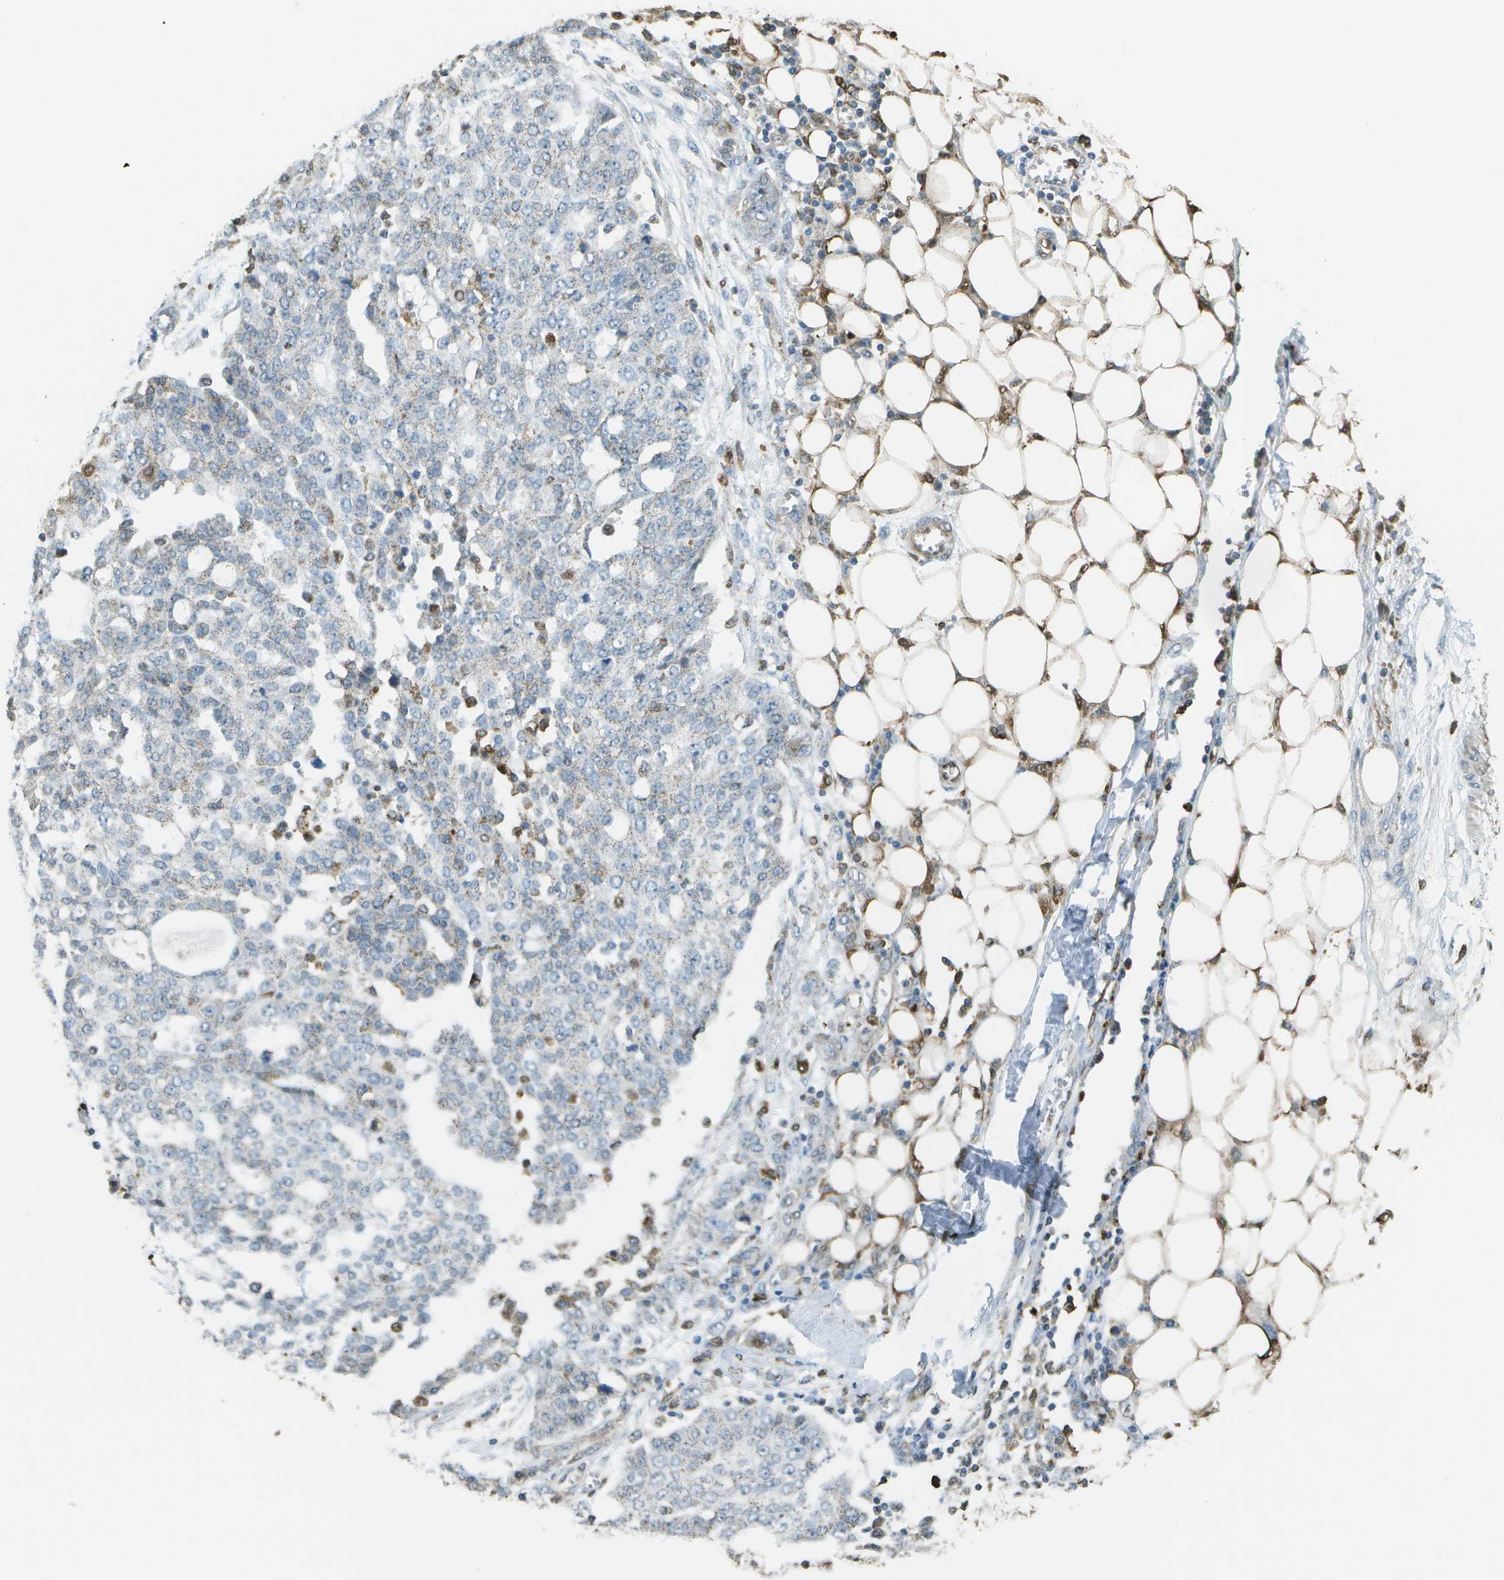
{"staining": {"intensity": "negative", "quantity": "none", "location": "none"}, "tissue": "ovarian cancer", "cell_type": "Tumor cells", "image_type": "cancer", "snomed": [{"axis": "morphology", "description": "Cystadenocarcinoma, serous, NOS"}, {"axis": "topography", "description": "Soft tissue"}, {"axis": "topography", "description": "Ovary"}], "caption": "Protein analysis of ovarian cancer displays no significant staining in tumor cells.", "gene": "CACHD1", "patient": {"sex": "female", "age": 57}}